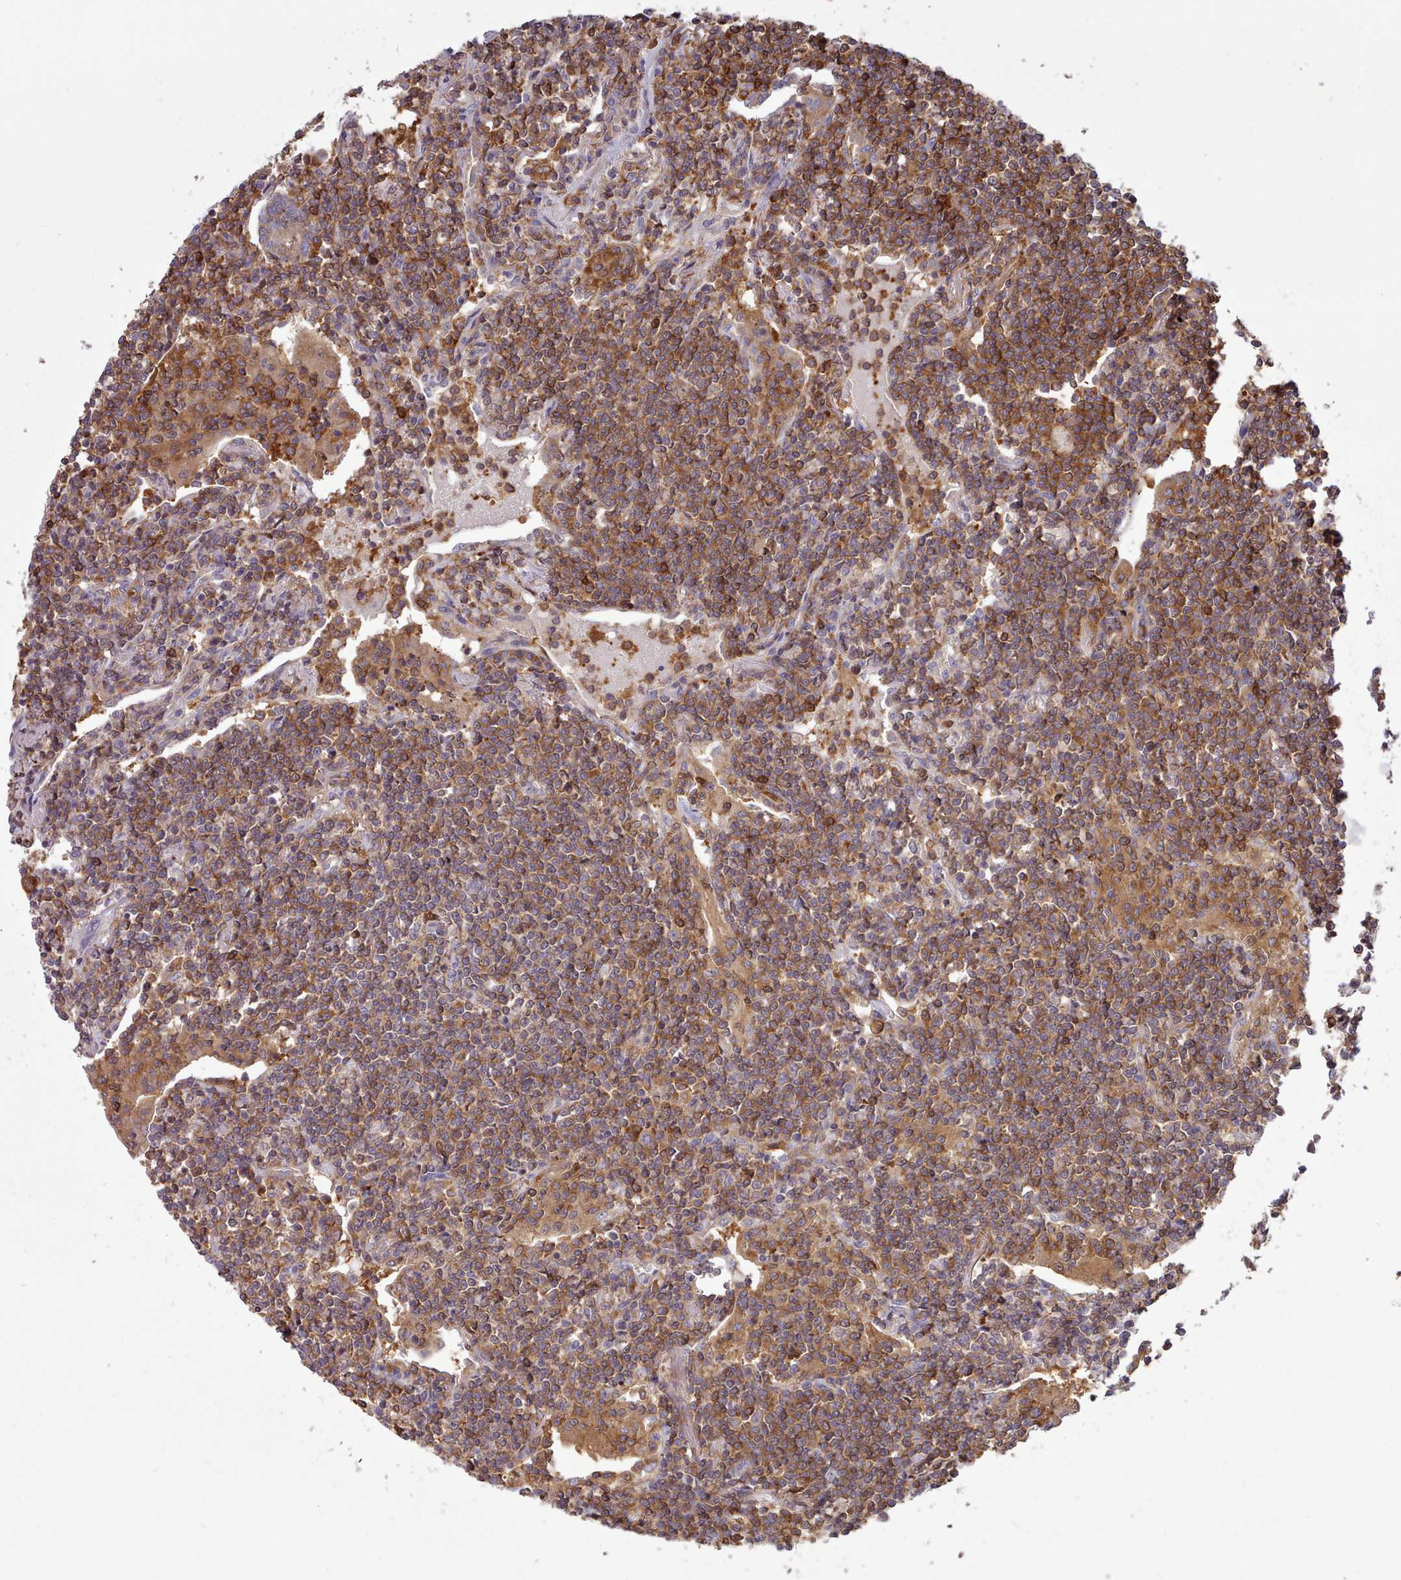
{"staining": {"intensity": "moderate", "quantity": ">75%", "location": "cytoplasmic/membranous"}, "tissue": "lymphoma", "cell_type": "Tumor cells", "image_type": "cancer", "snomed": [{"axis": "morphology", "description": "Malignant lymphoma, non-Hodgkin's type, Low grade"}, {"axis": "topography", "description": "Lung"}], "caption": "IHC image of malignant lymphoma, non-Hodgkin's type (low-grade) stained for a protein (brown), which demonstrates medium levels of moderate cytoplasmic/membranous expression in approximately >75% of tumor cells.", "gene": "SLC4A9", "patient": {"sex": "female", "age": 71}}